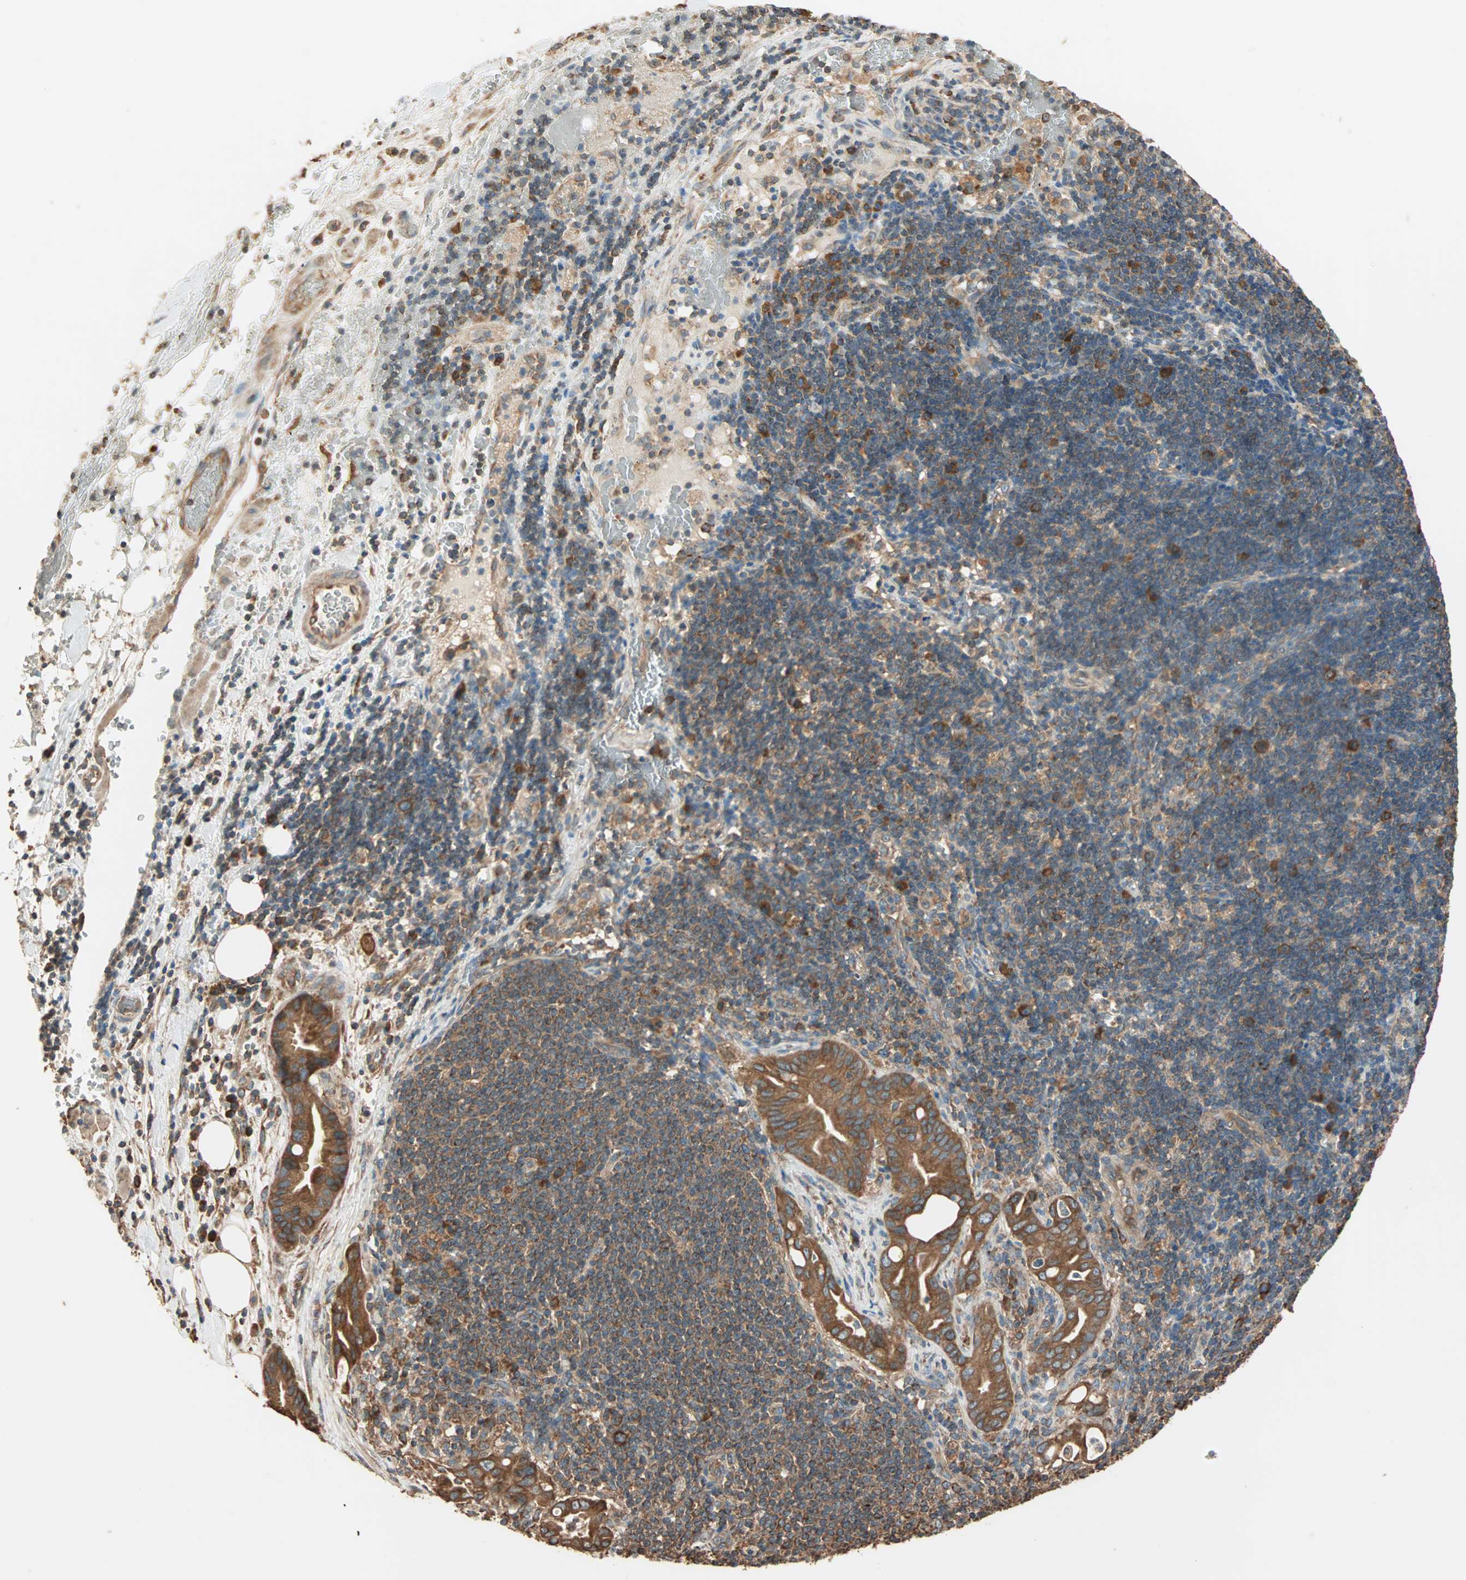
{"staining": {"intensity": "strong", "quantity": ">75%", "location": "cytoplasmic/membranous"}, "tissue": "liver cancer", "cell_type": "Tumor cells", "image_type": "cancer", "snomed": [{"axis": "morphology", "description": "Cholangiocarcinoma"}, {"axis": "topography", "description": "Liver"}], "caption": "Cholangiocarcinoma (liver) stained with IHC displays strong cytoplasmic/membranous expression in approximately >75% of tumor cells.", "gene": "EIF4G2", "patient": {"sex": "female", "age": 68}}